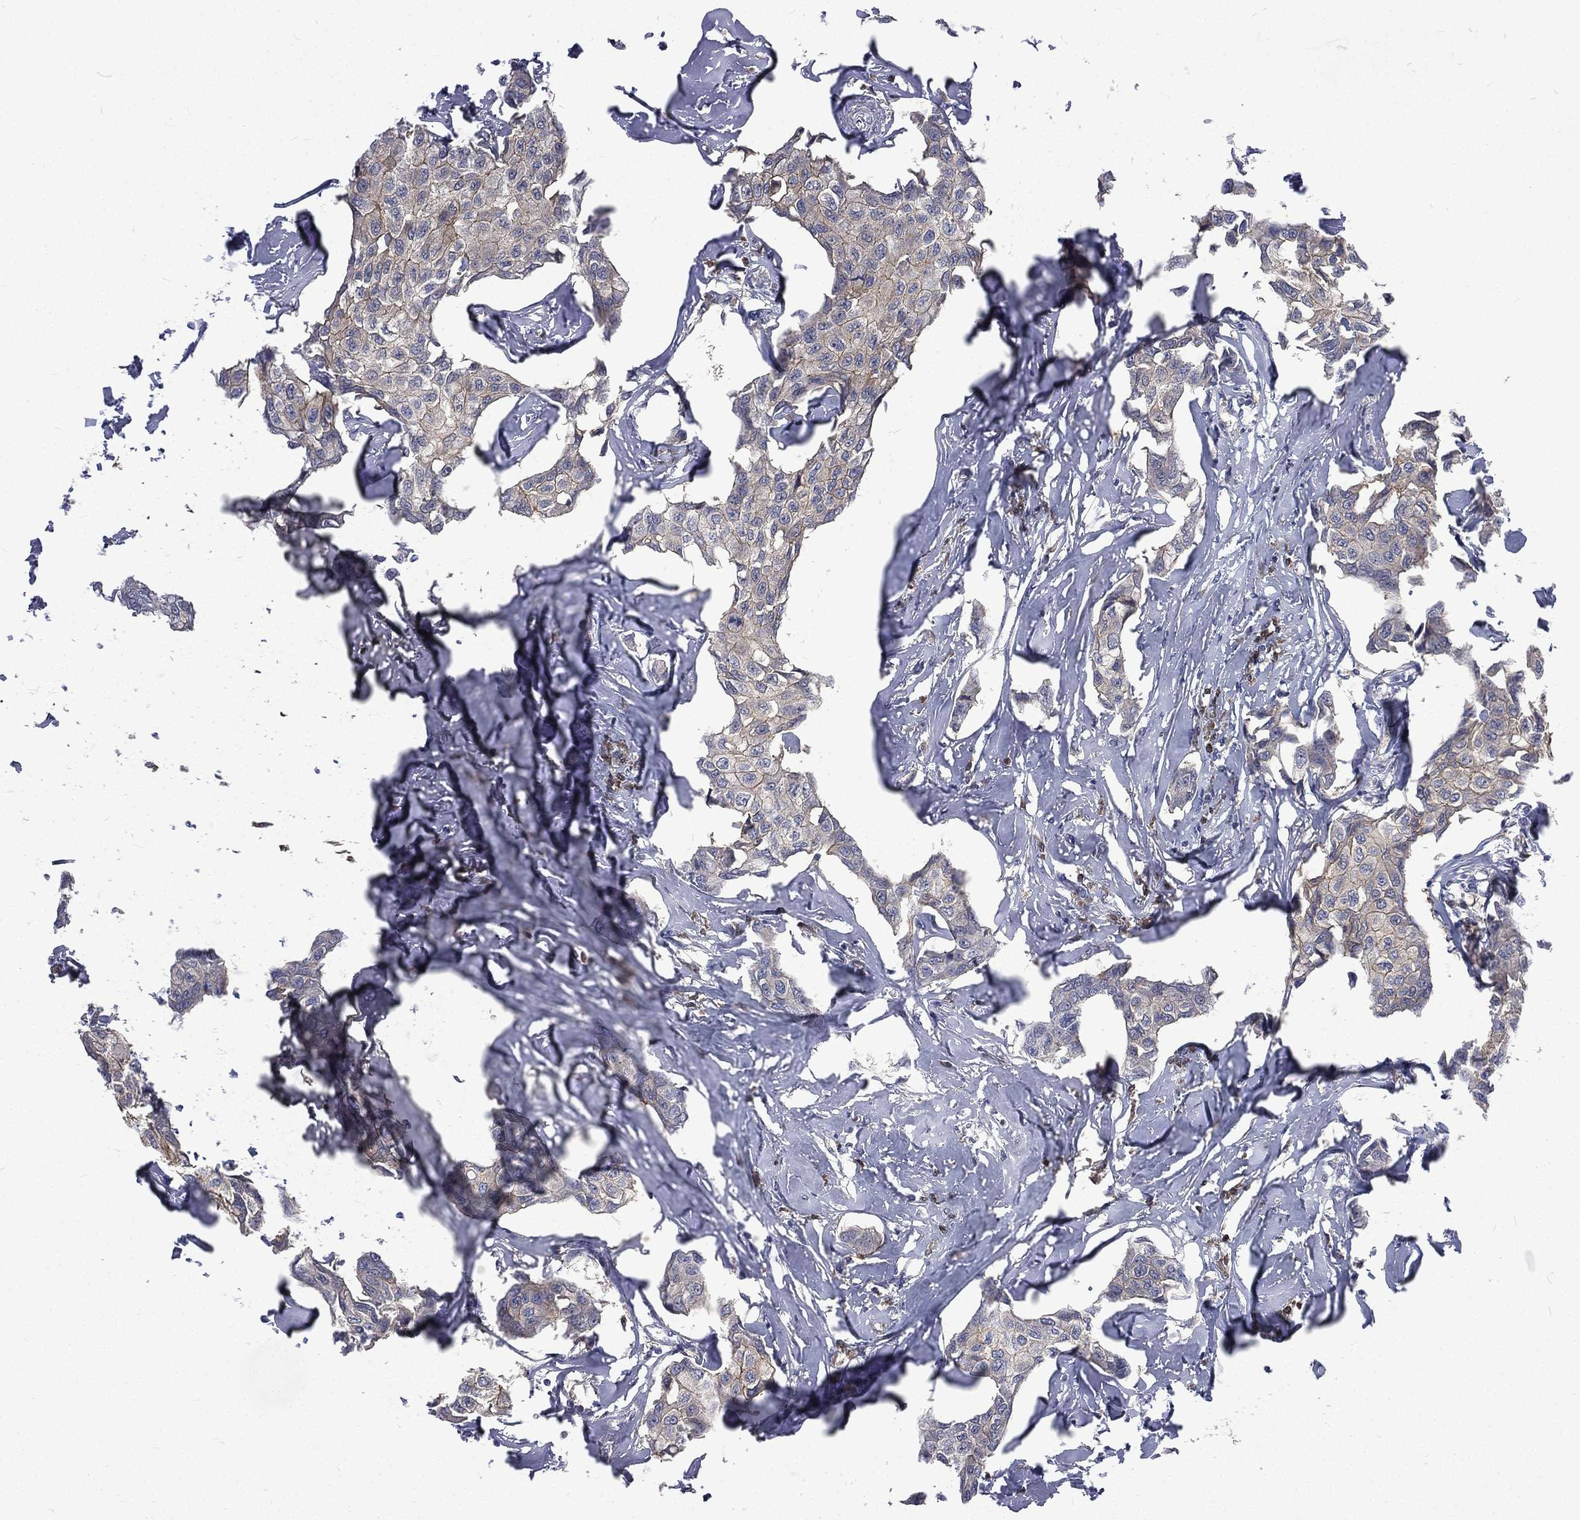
{"staining": {"intensity": "negative", "quantity": "none", "location": "none"}, "tissue": "breast cancer", "cell_type": "Tumor cells", "image_type": "cancer", "snomed": [{"axis": "morphology", "description": "Duct carcinoma"}, {"axis": "topography", "description": "Breast"}], "caption": "Human breast invasive ductal carcinoma stained for a protein using IHC reveals no positivity in tumor cells.", "gene": "CA12", "patient": {"sex": "female", "age": 80}}